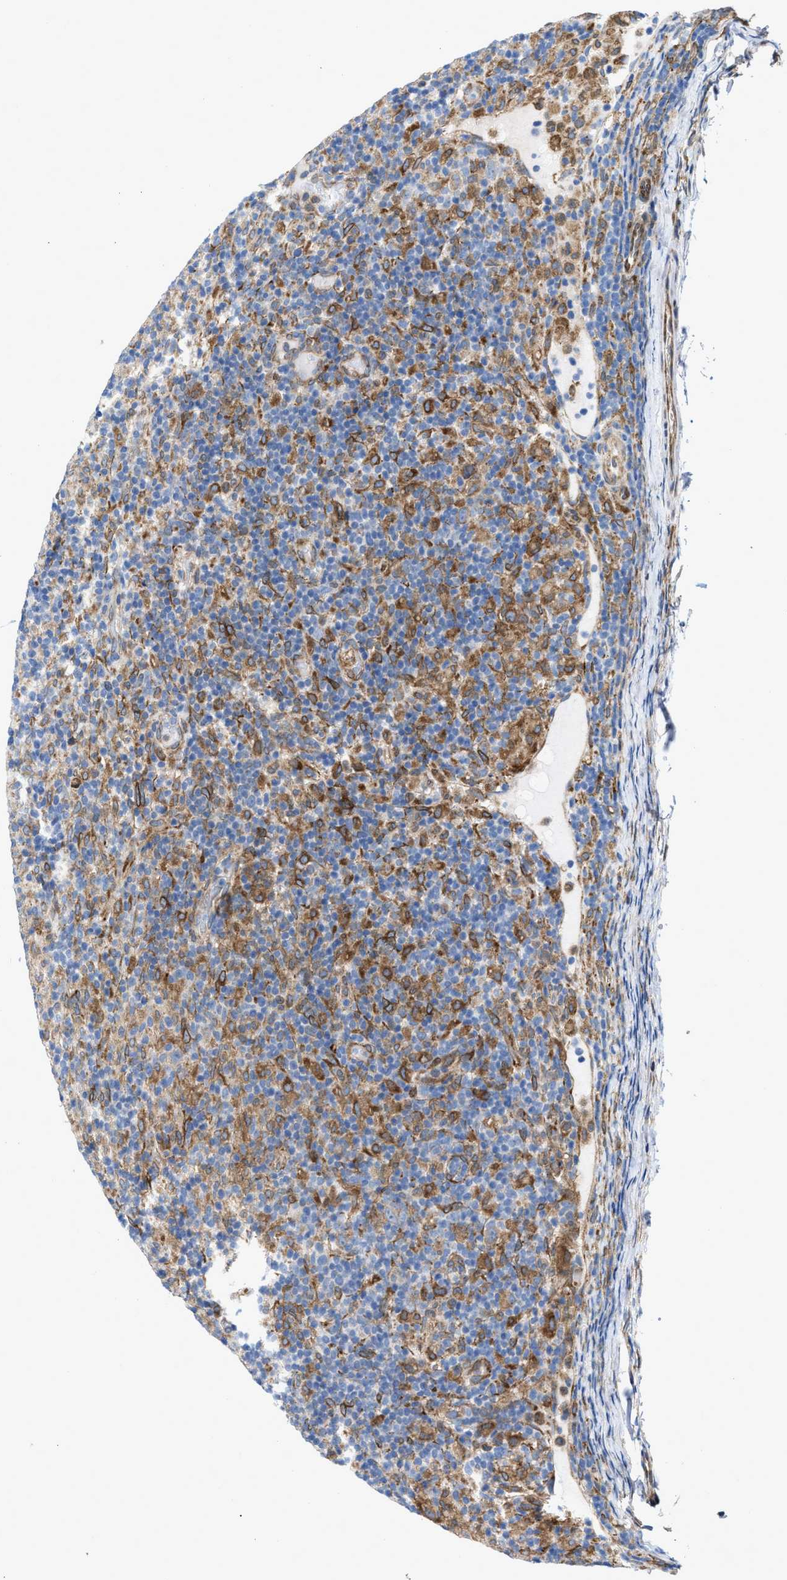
{"staining": {"intensity": "moderate", "quantity": ">75%", "location": "cytoplasmic/membranous"}, "tissue": "lymphoma", "cell_type": "Tumor cells", "image_type": "cancer", "snomed": [{"axis": "morphology", "description": "Hodgkin's disease, NOS"}, {"axis": "topography", "description": "Lymph node"}], "caption": "About >75% of tumor cells in human lymphoma exhibit moderate cytoplasmic/membranous protein expression as visualized by brown immunohistochemical staining.", "gene": "ERLIN2", "patient": {"sex": "male", "age": 70}}